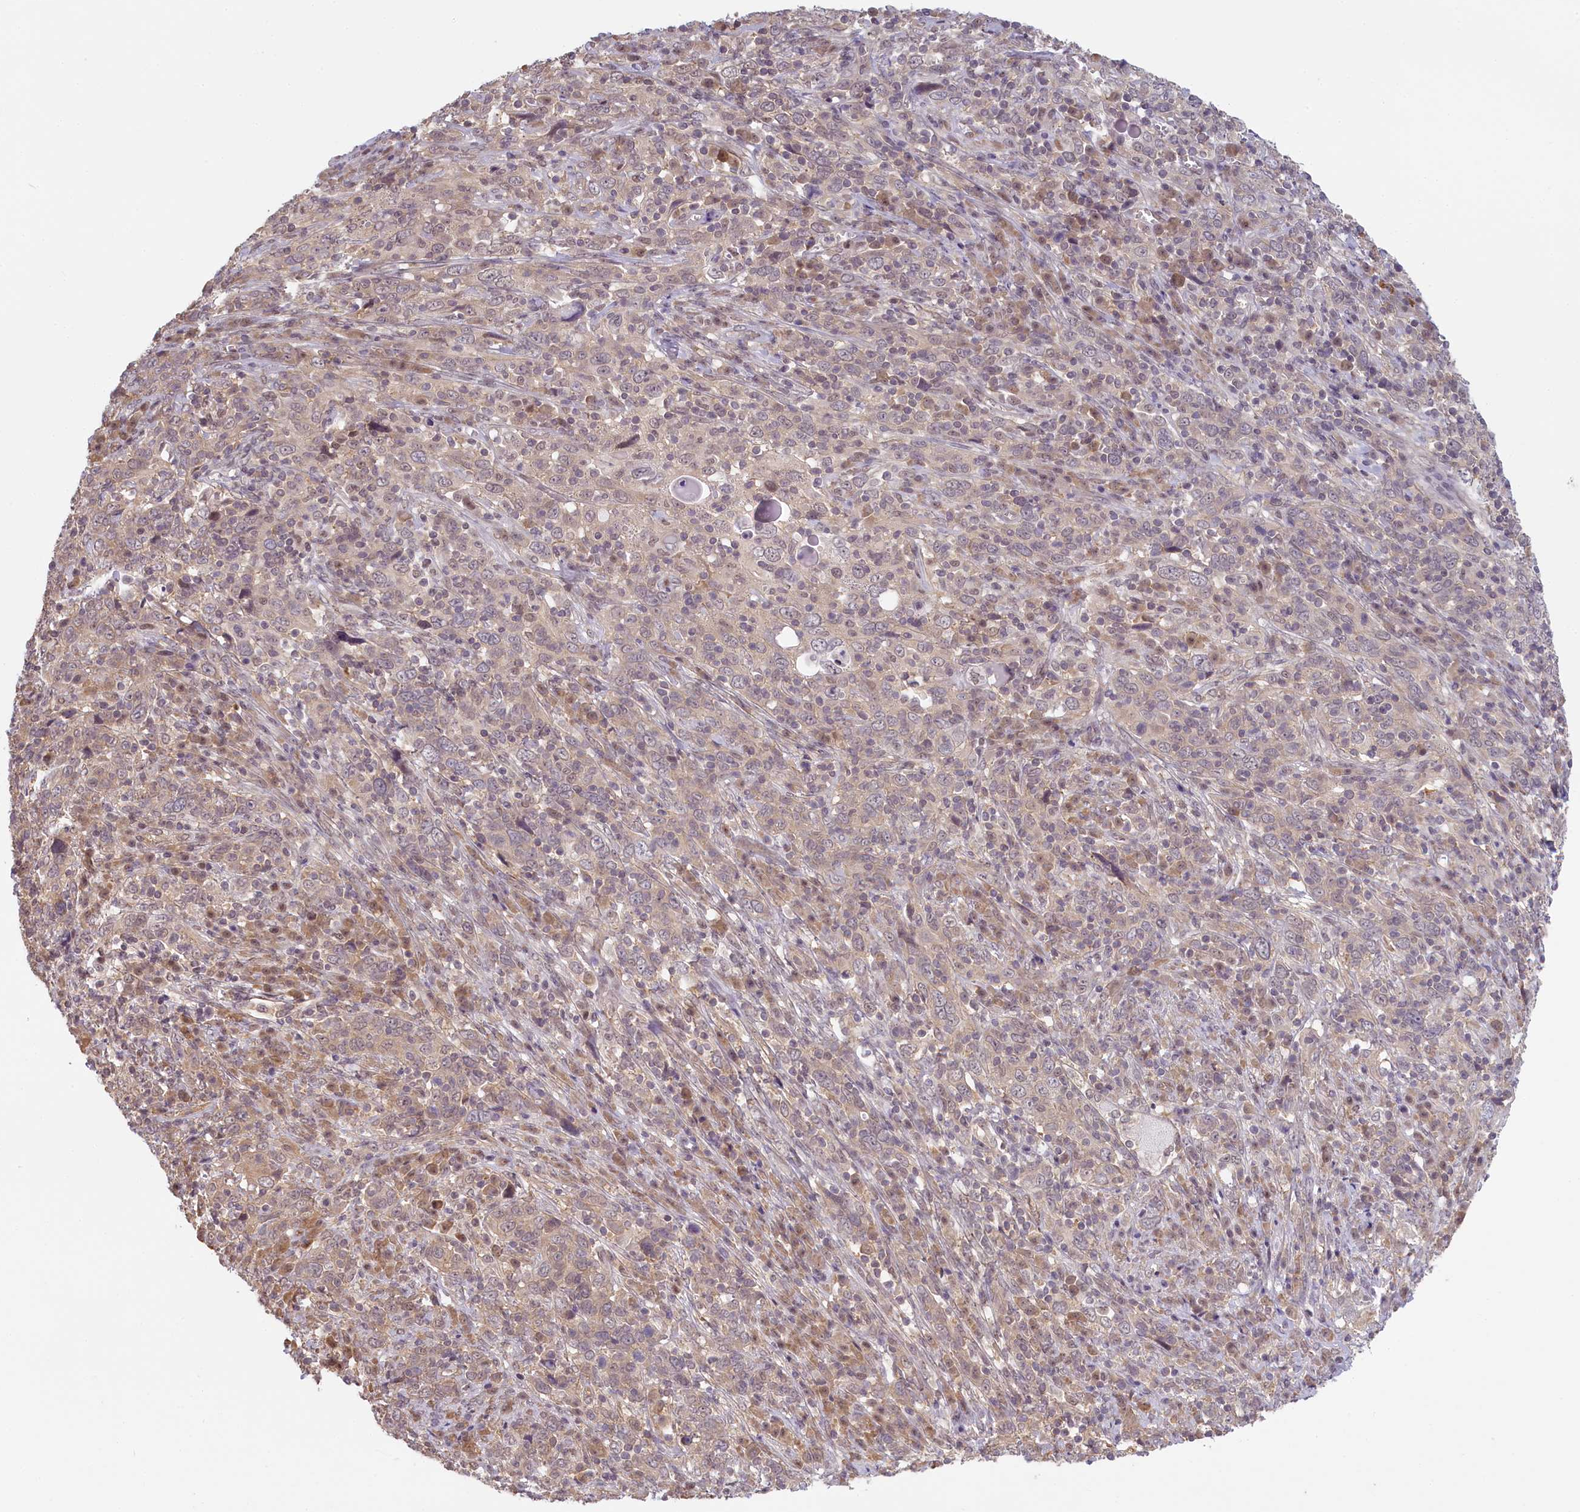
{"staining": {"intensity": "weak", "quantity": "25%-75%", "location": "cytoplasmic/membranous"}, "tissue": "cervical cancer", "cell_type": "Tumor cells", "image_type": "cancer", "snomed": [{"axis": "morphology", "description": "Squamous cell carcinoma, NOS"}, {"axis": "topography", "description": "Cervix"}], "caption": "Tumor cells demonstrate low levels of weak cytoplasmic/membranous positivity in approximately 25%-75% of cells in human cervical squamous cell carcinoma. (IHC, brightfield microscopy, high magnification).", "gene": "C19orf44", "patient": {"sex": "female", "age": 46}}